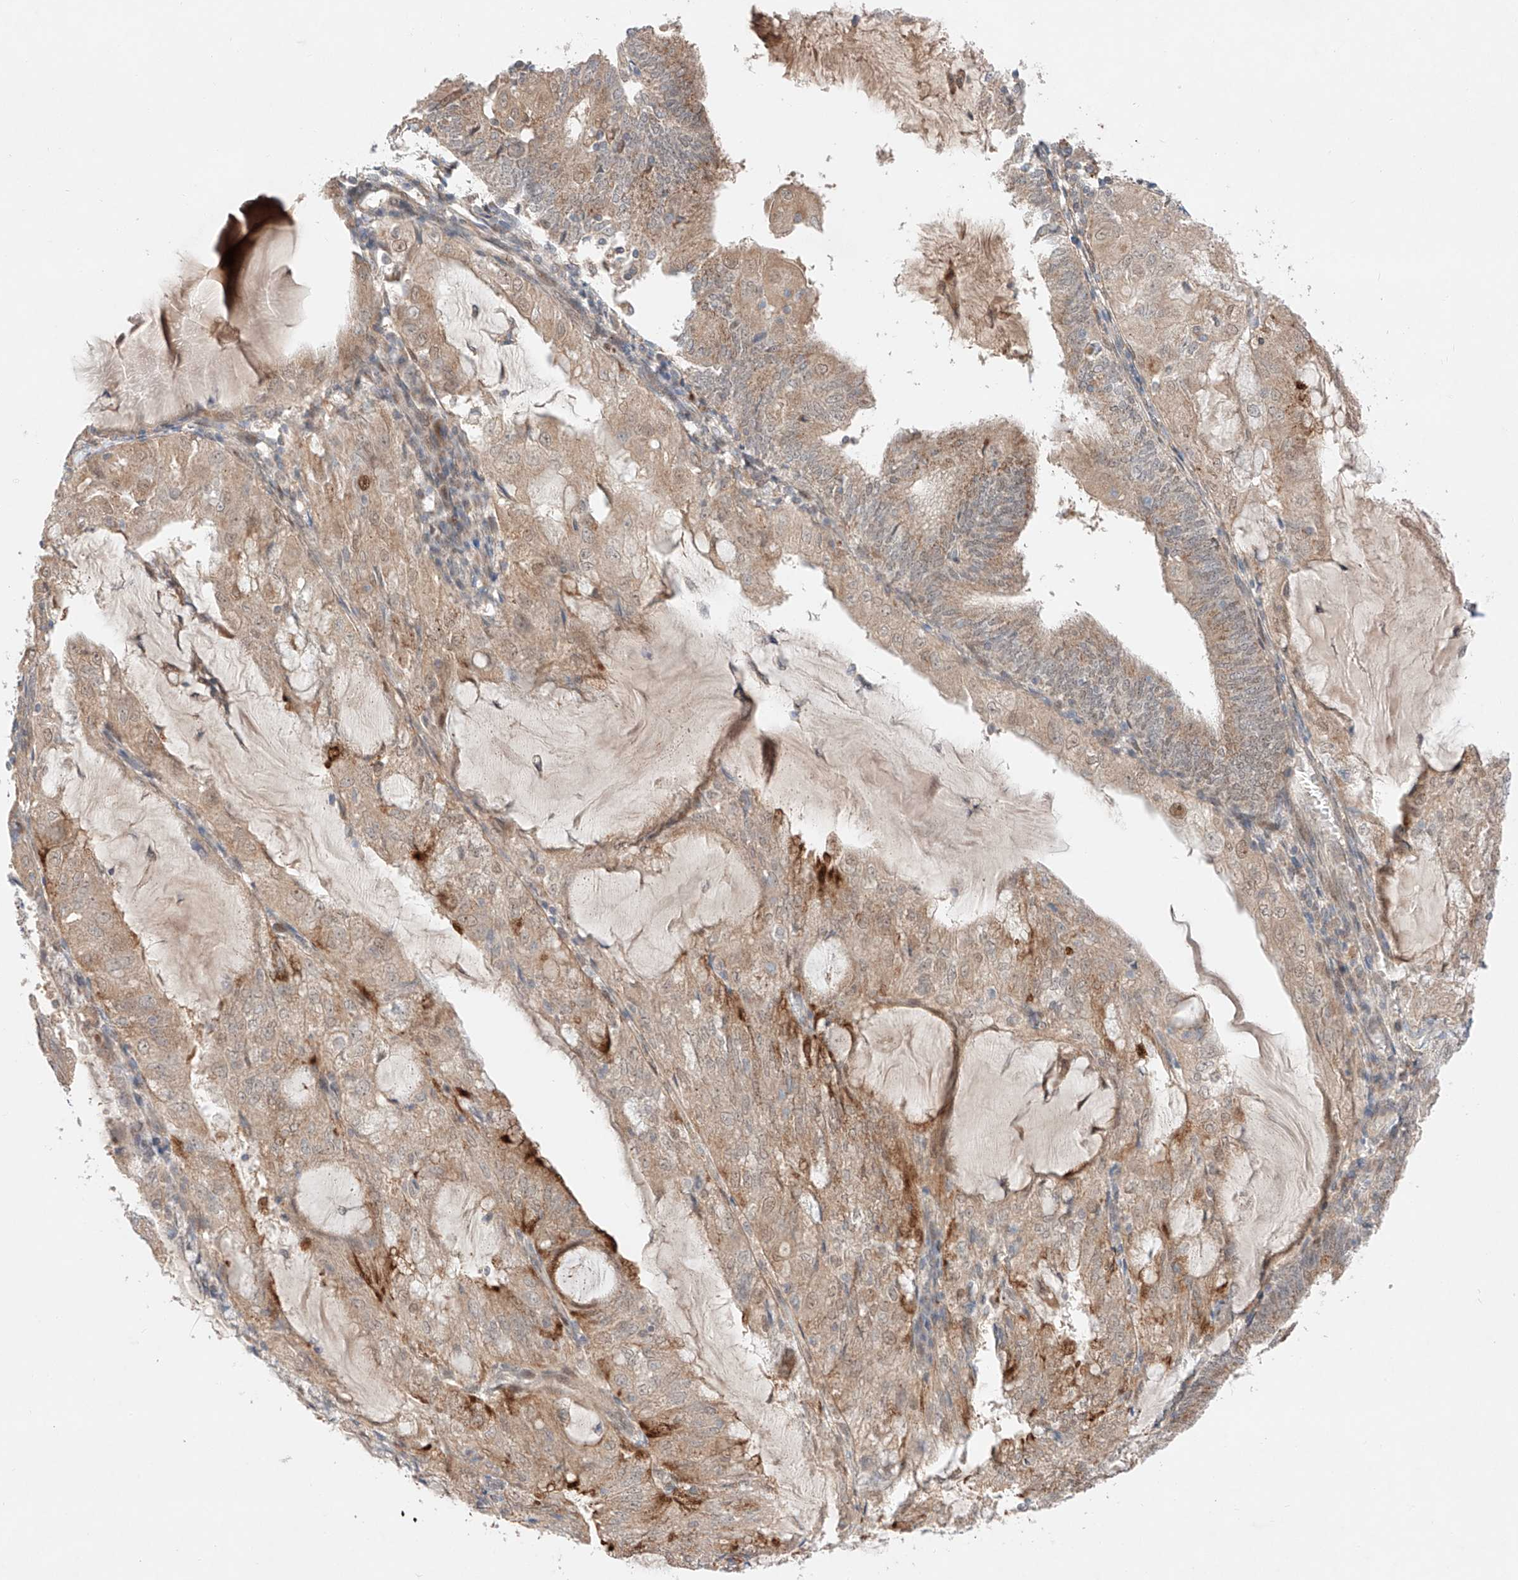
{"staining": {"intensity": "weak", "quantity": ">75%", "location": "cytoplasmic/membranous,nuclear"}, "tissue": "endometrial cancer", "cell_type": "Tumor cells", "image_type": "cancer", "snomed": [{"axis": "morphology", "description": "Adenocarcinoma, NOS"}, {"axis": "topography", "description": "Endometrium"}], "caption": "Weak cytoplasmic/membranous and nuclear protein positivity is seen in approximately >75% of tumor cells in endometrial cancer.", "gene": "GCNT1", "patient": {"sex": "female", "age": 81}}